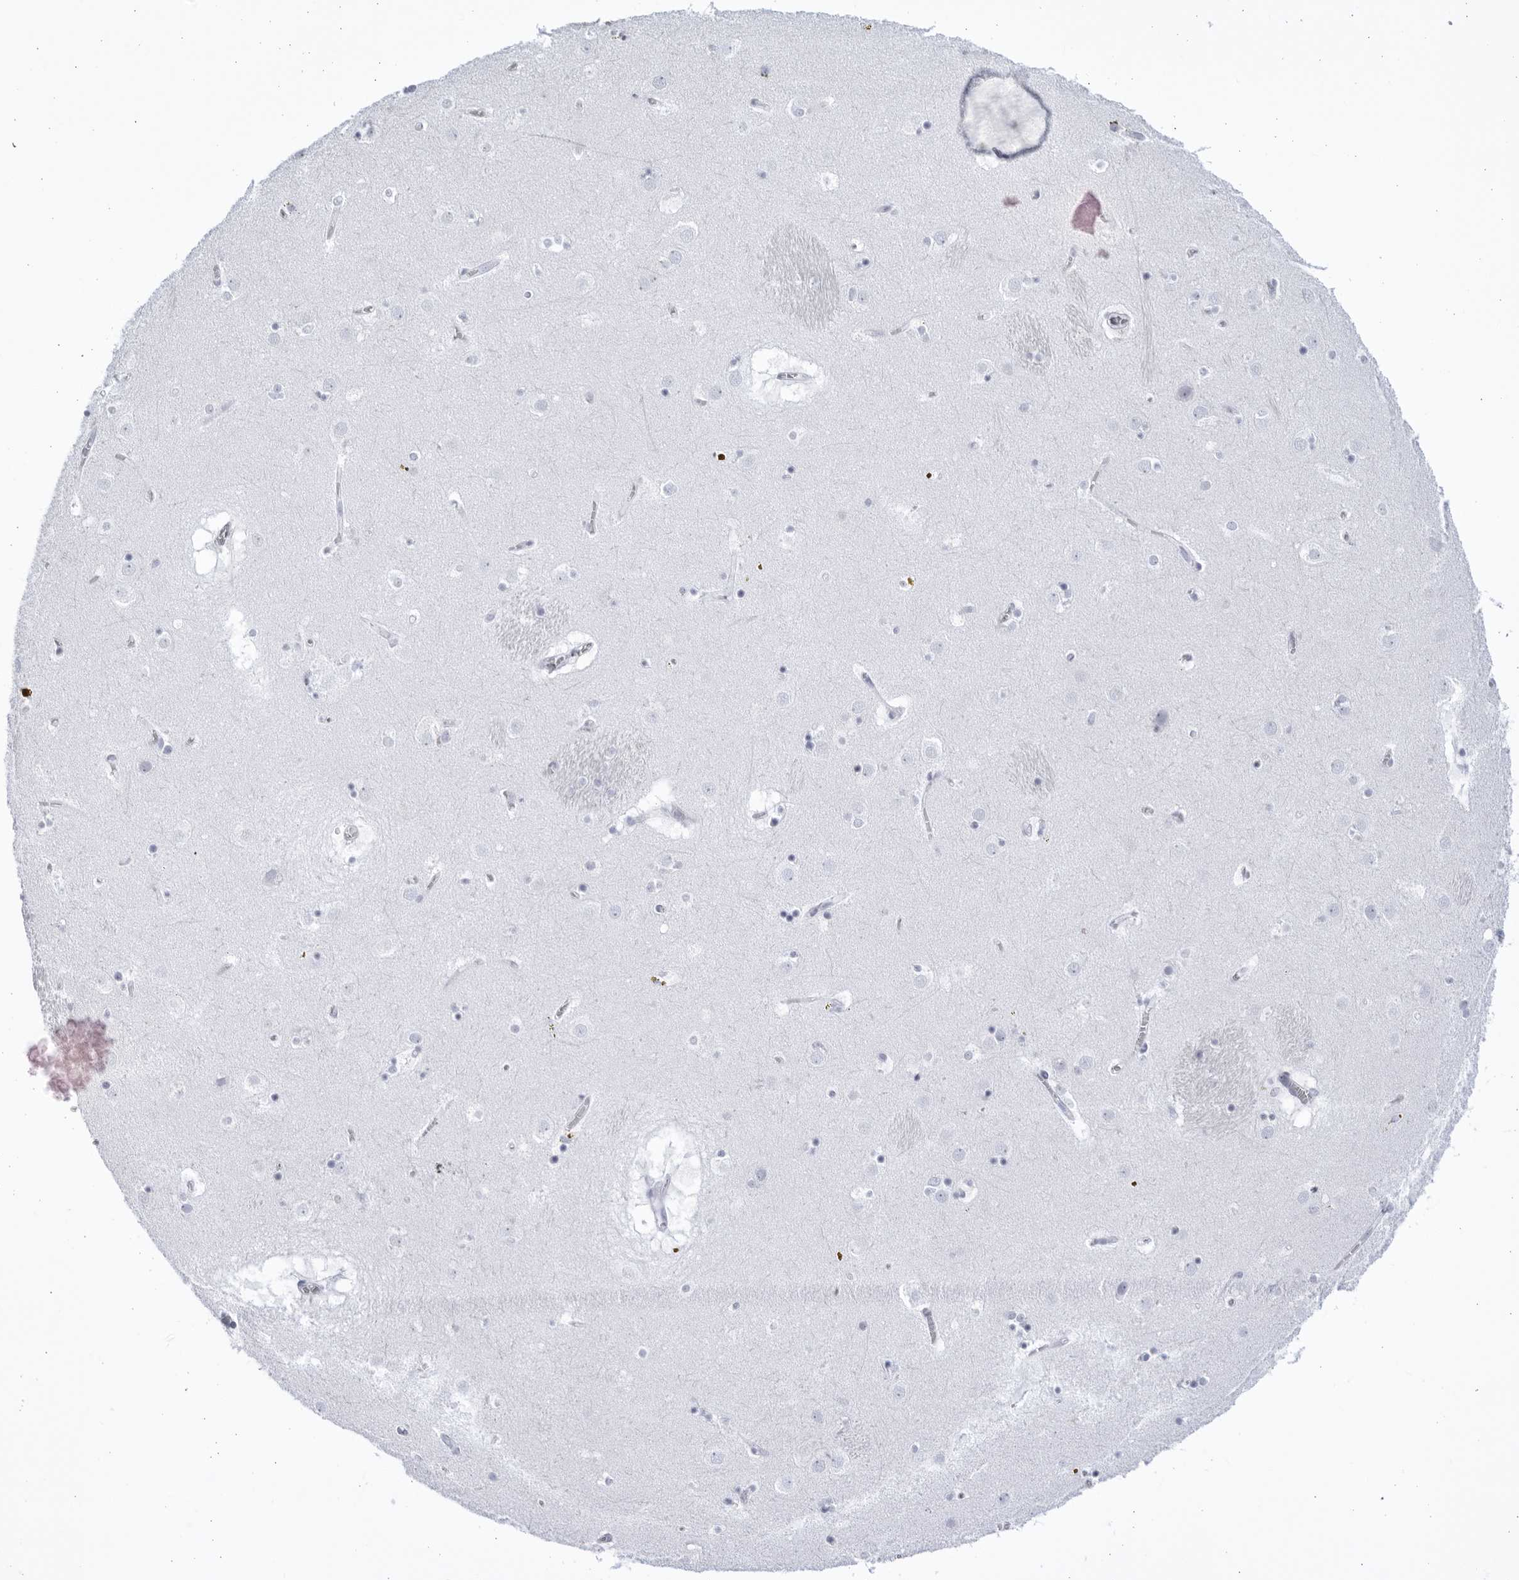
{"staining": {"intensity": "negative", "quantity": "none", "location": "none"}, "tissue": "caudate", "cell_type": "Glial cells", "image_type": "normal", "snomed": [{"axis": "morphology", "description": "Normal tissue, NOS"}, {"axis": "topography", "description": "Lateral ventricle wall"}], "caption": "This is a photomicrograph of immunohistochemistry staining of benign caudate, which shows no positivity in glial cells. (DAB (3,3'-diaminobenzidine) immunohistochemistry (IHC), high magnification).", "gene": "CCDC181", "patient": {"sex": "male", "age": 70}}